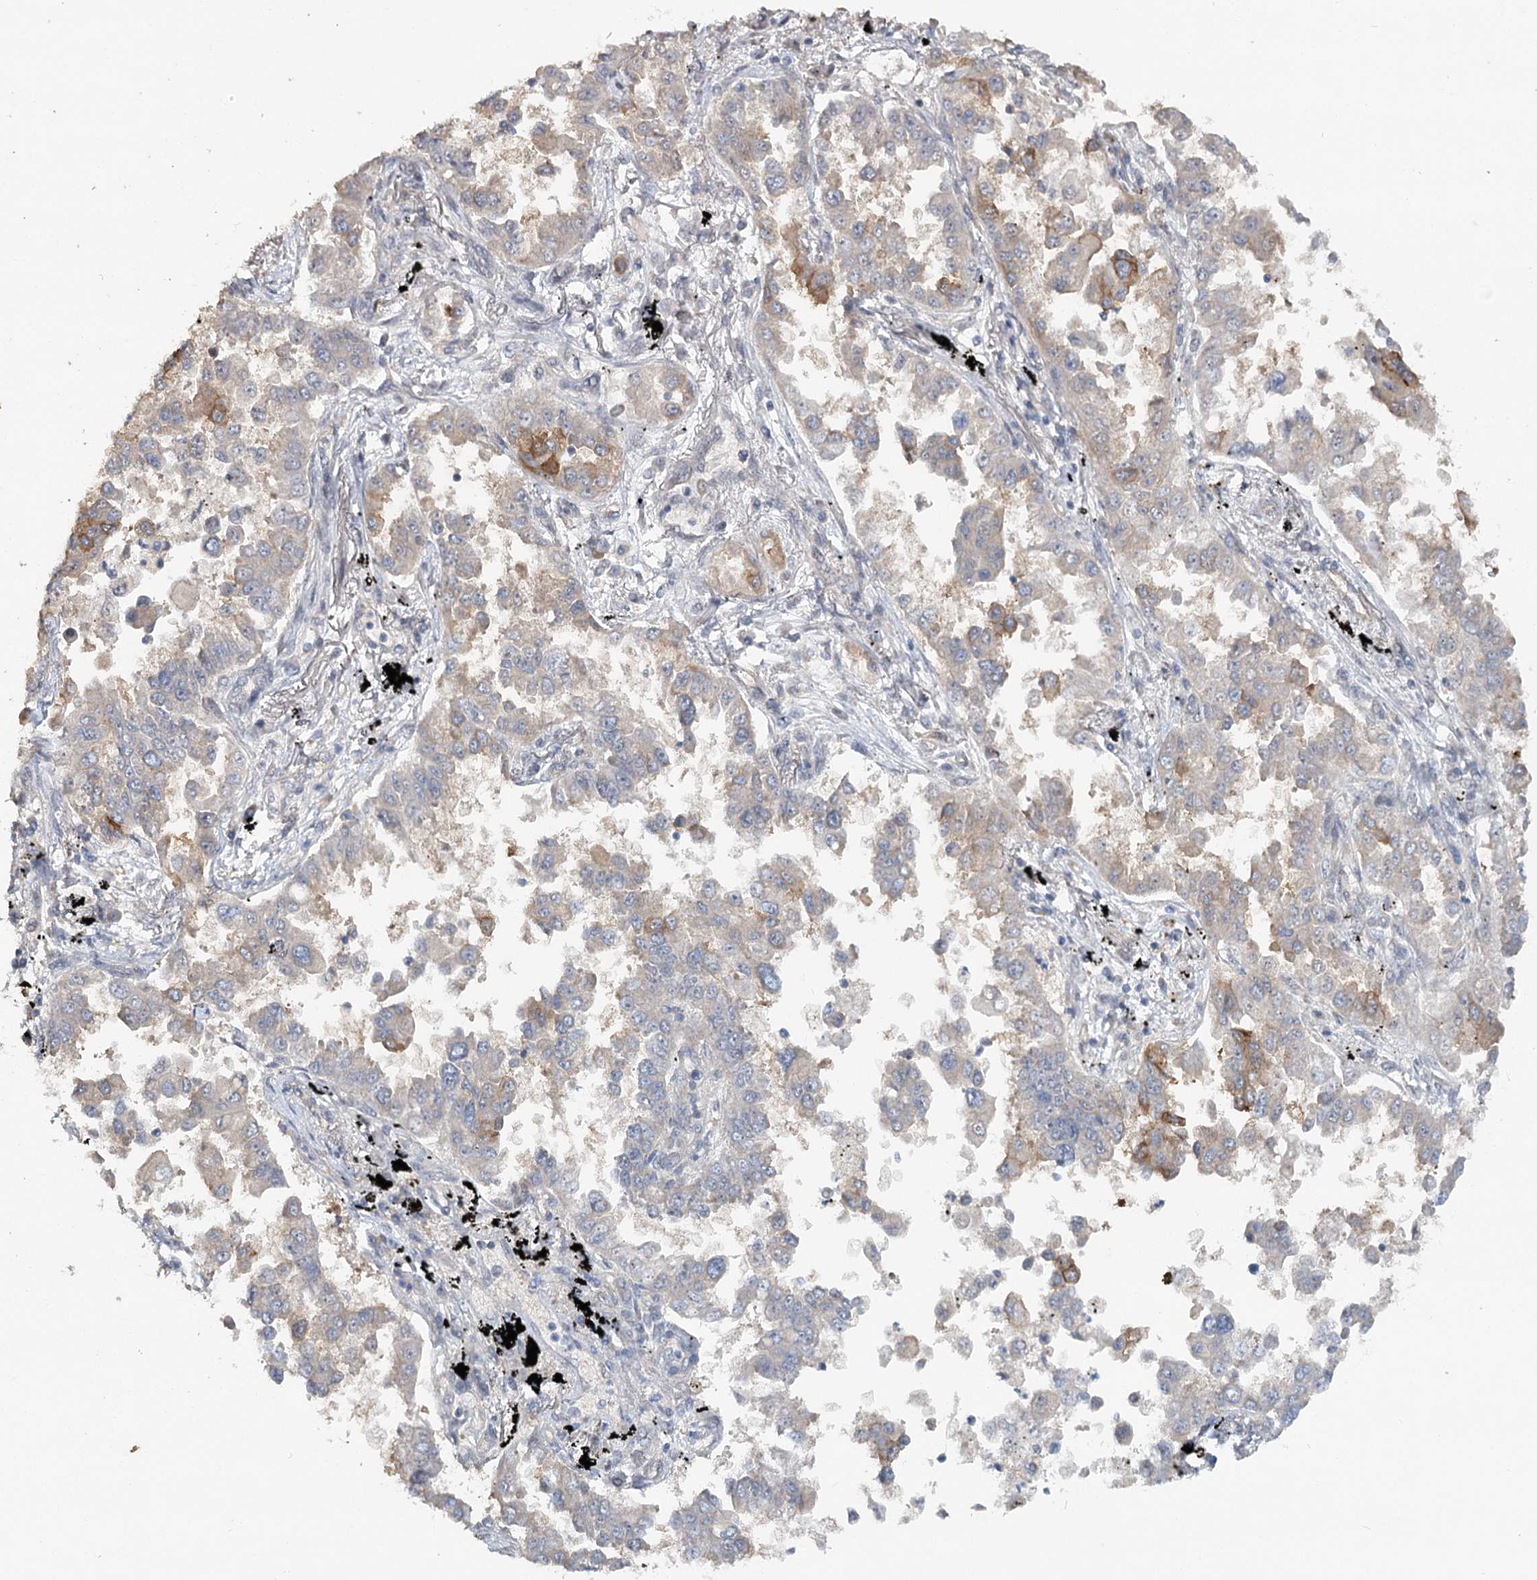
{"staining": {"intensity": "strong", "quantity": "25%-75%", "location": "cytoplasmic/membranous"}, "tissue": "lung cancer", "cell_type": "Tumor cells", "image_type": "cancer", "snomed": [{"axis": "morphology", "description": "Adenocarcinoma, NOS"}, {"axis": "topography", "description": "Lung"}], "caption": "A brown stain highlights strong cytoplasmic/membranous staining of a protein in human lung cancer (adenocarcinoma) tumor cells.", "gene": "MAP3K13", "patient": {"sex": "female", "age": 67}}